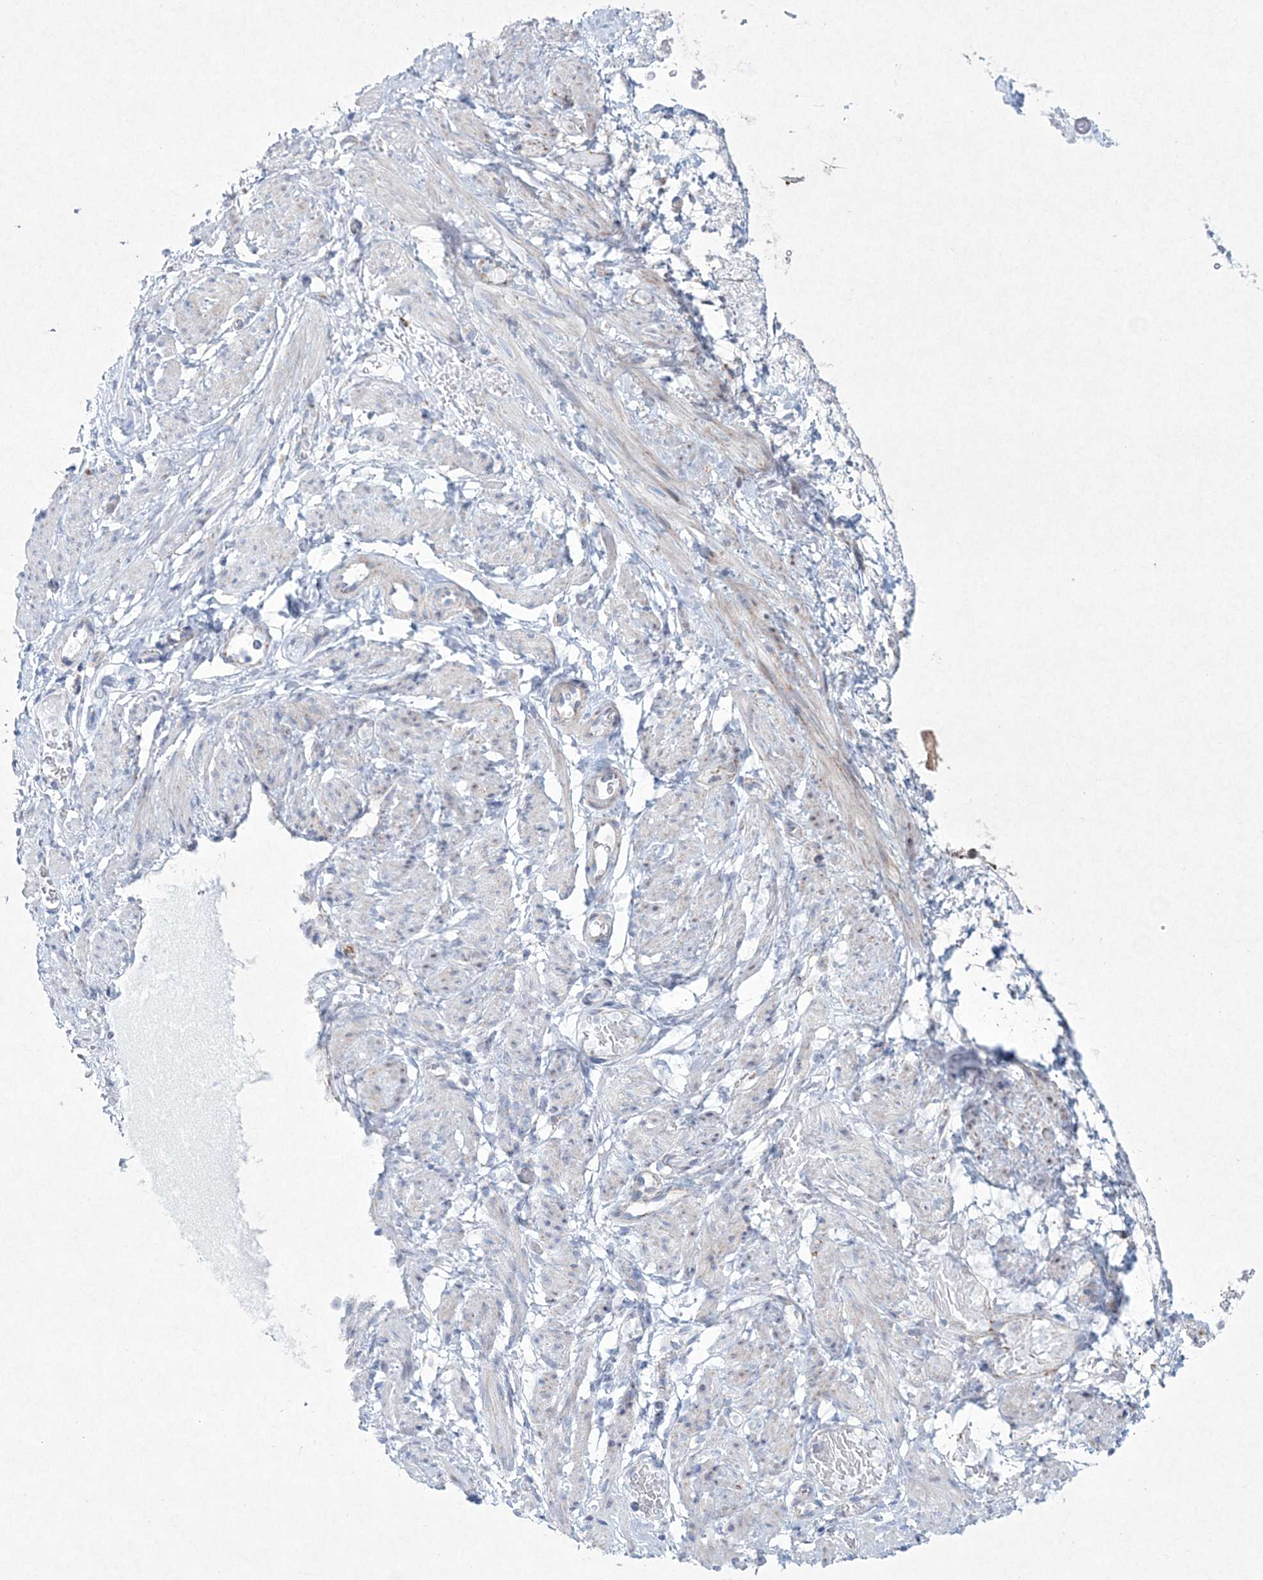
{"staining": {"intensity": "negative", "quantity": "none", "location": "none"}, "tissue": "adipose tissue", "cell_type": "Adipocytes", "image_type": "normal", "snomed": [{"axis": "morphology", "description": "Normal tissue, NOS"}, {"axis": "topography", "description": "Smooth muscle"}, {"axis": "topography", "description": "Peripheral nerve tissue"}], "caption": "Immunohistochemistry (IHC) histopathology image of unremarkable human adipose tissue stained for a protein (brown), which reveals no positivity in adipocytes.", "gene": "CES4A", "patient": {"sex": "female", "age": 39}}